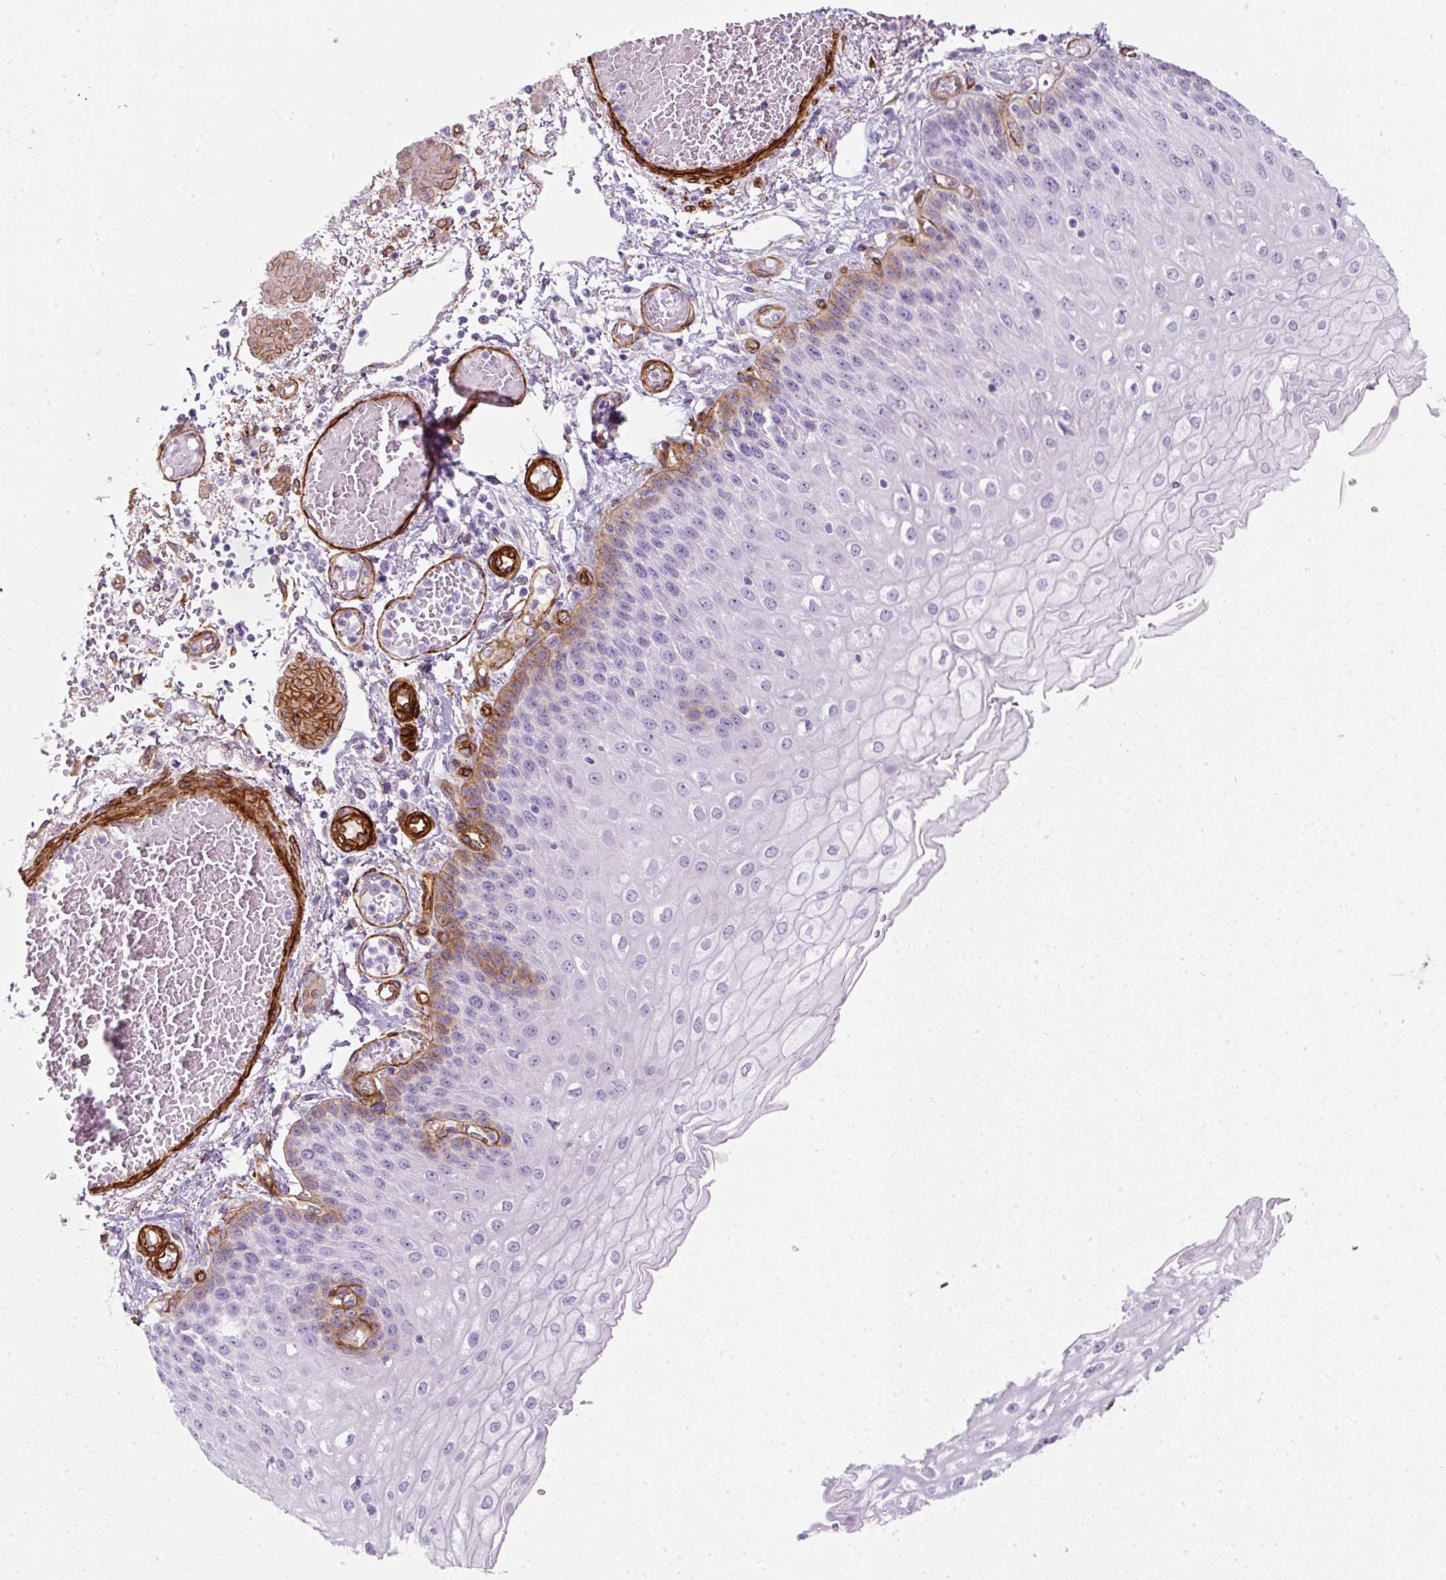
{"staining": {"intensity": "negative", "quantity": "none", "location": "none"}, "tissue": "esophagus", "cell_type": "Squamous epithelial cells", "image_type": "normal", "snomed": [{"axis": "morphology", "description": "Normal tissue, NOS"}, {"axis": "morphology", "description": "Adenocarcinoma, NOS"}, {"axis": "topography", "description": "Esophagus"}], "caption": "This is an immunohistochemistry (IHC) image of unremarkable human esophagus. There is no positivity in squamous epithelial cells.", "gene": "CAVIN3", "patient": {"sex": "male", "age": 81}}